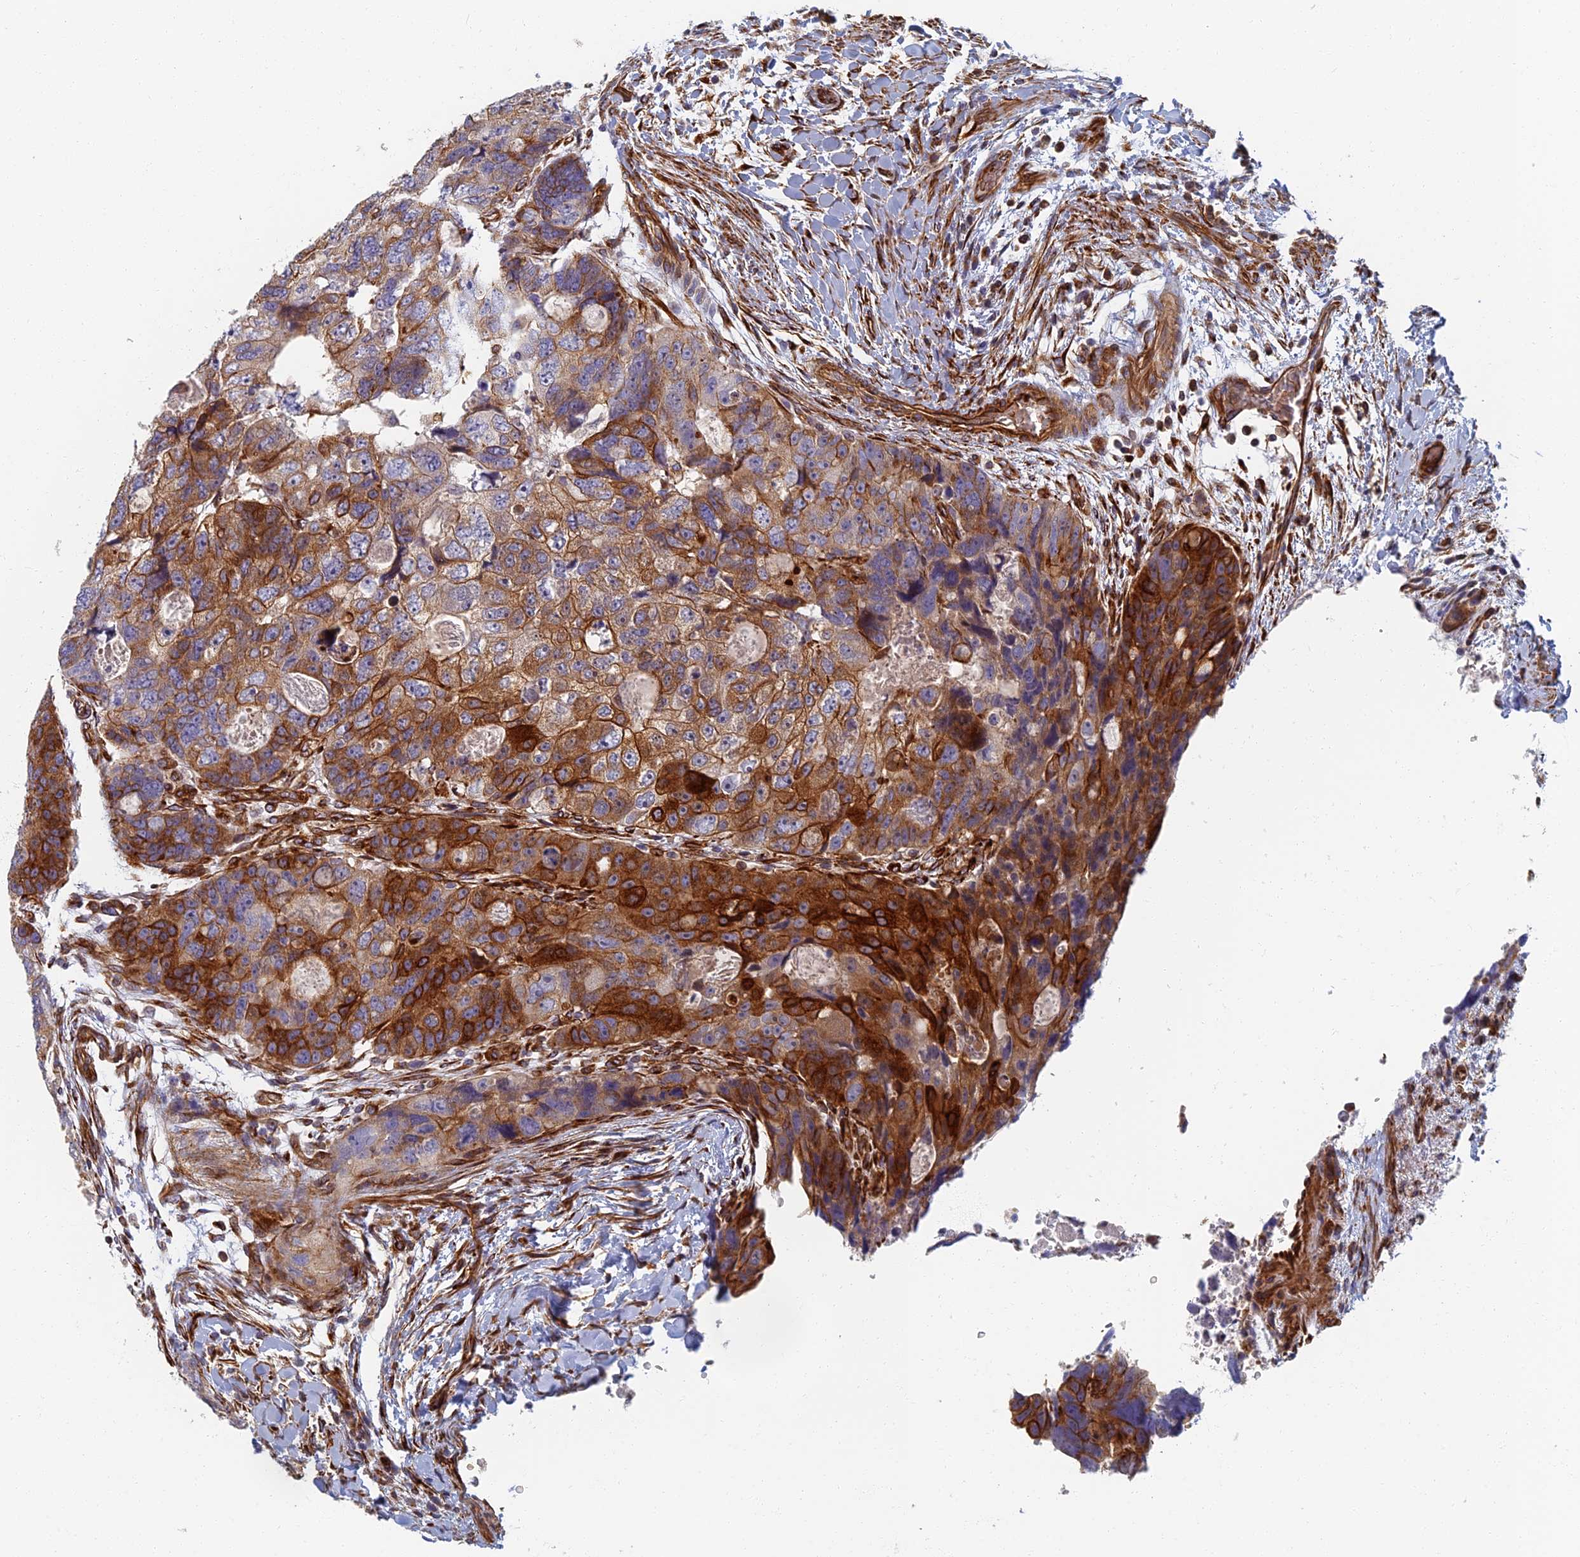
{"staining": {"intensity": "strong", "quantity": "25%-75%", "location": "cytoplasmic/membranous"}, "tissue": "colorectal cancer", "cell_type": "Tumor cells", "image_type": "cancer", "snomed": [{"axis": "morphology", "description": "Adenocarcinoma, NOS"}, {"axis": "topography", "description": "Rectum"}], "caption": "An image of colorectal adenocarcinoma stained for a protein displays strong cytoplasmic/membranous brown staining in tumor cells.", "gene": "ABCB10", "patient": {"sex": "male", "age": 59}}